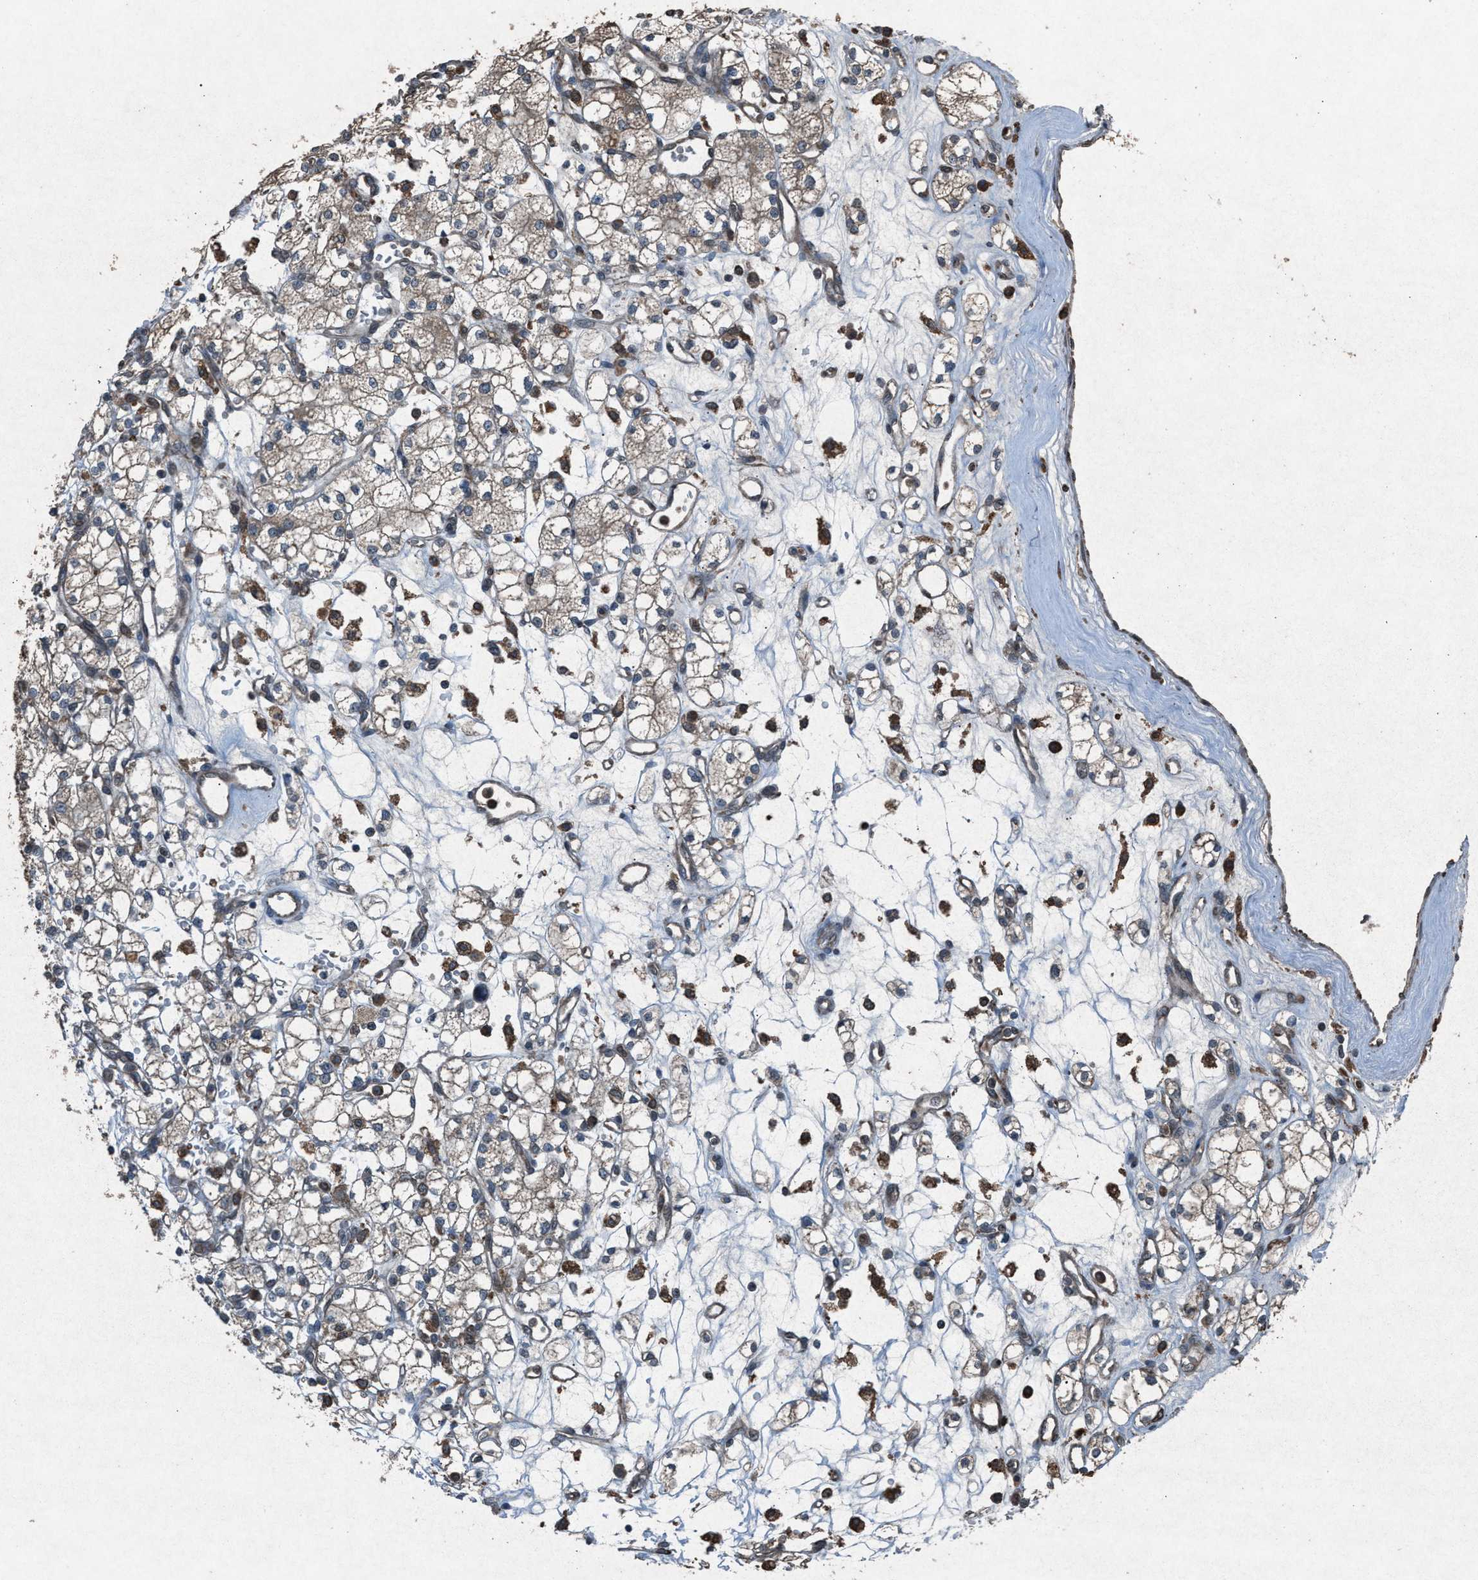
{"staining": {"intensity": "weak", "quantity": ">75%", "location": "cytoplasmic/membranous"}, "tissue": "renal cancer", "cell_type": "Tumor cells", "image_type": "cancer", "snomed": [{"axis": "morphology", "description": "Adenocarcinoma, NOS"}, {"axis": "topography", "description": "Kidney"}], "caption": "DAB immunohistochemical staining of renal cancer exhibits weak cytoplasmic/membranous protein expression in approximately >75% of tumor cells. The protein is shown in brown color, while the nuclei are stained blue.", "gene": "CALR", "patient": {"sex": "male", "age": 77}}